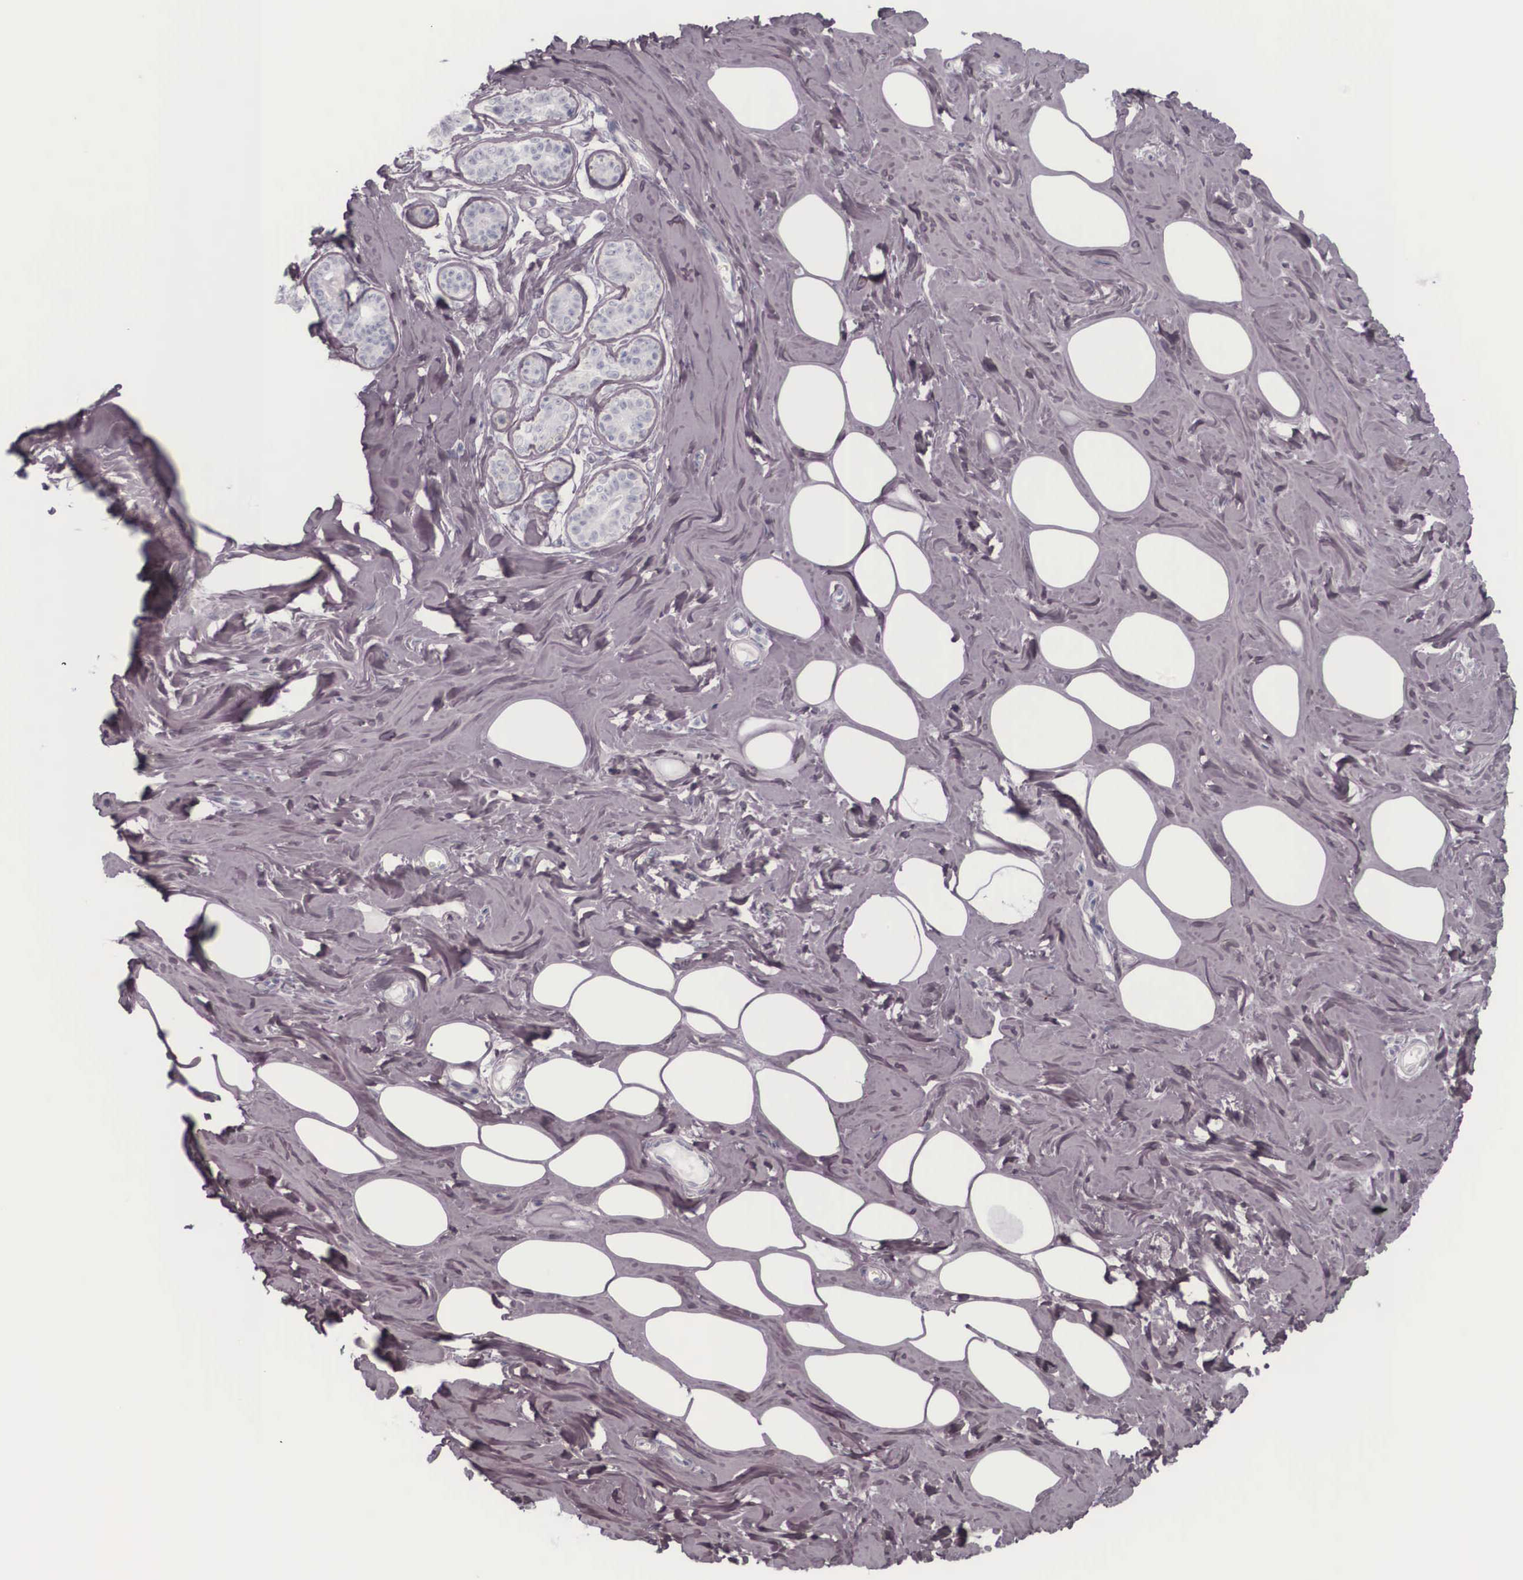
{"staining": {"intensity": "negative", "quantity": "none", "location": "none"}, "tissue": "breast", "cell_type": "Adipocytes", "image_type": "normal", "snomed": [{"axis": "morphology", "description": "Normal tissue, NOS"}, {"axis": "topography", "description": "Breast"}], "caption": "Immunohistochemical staining of normal breast shows no significant expression in adipocytes.", "gene": "KRT14", "patient": {"sex": "female", "age": 45}}